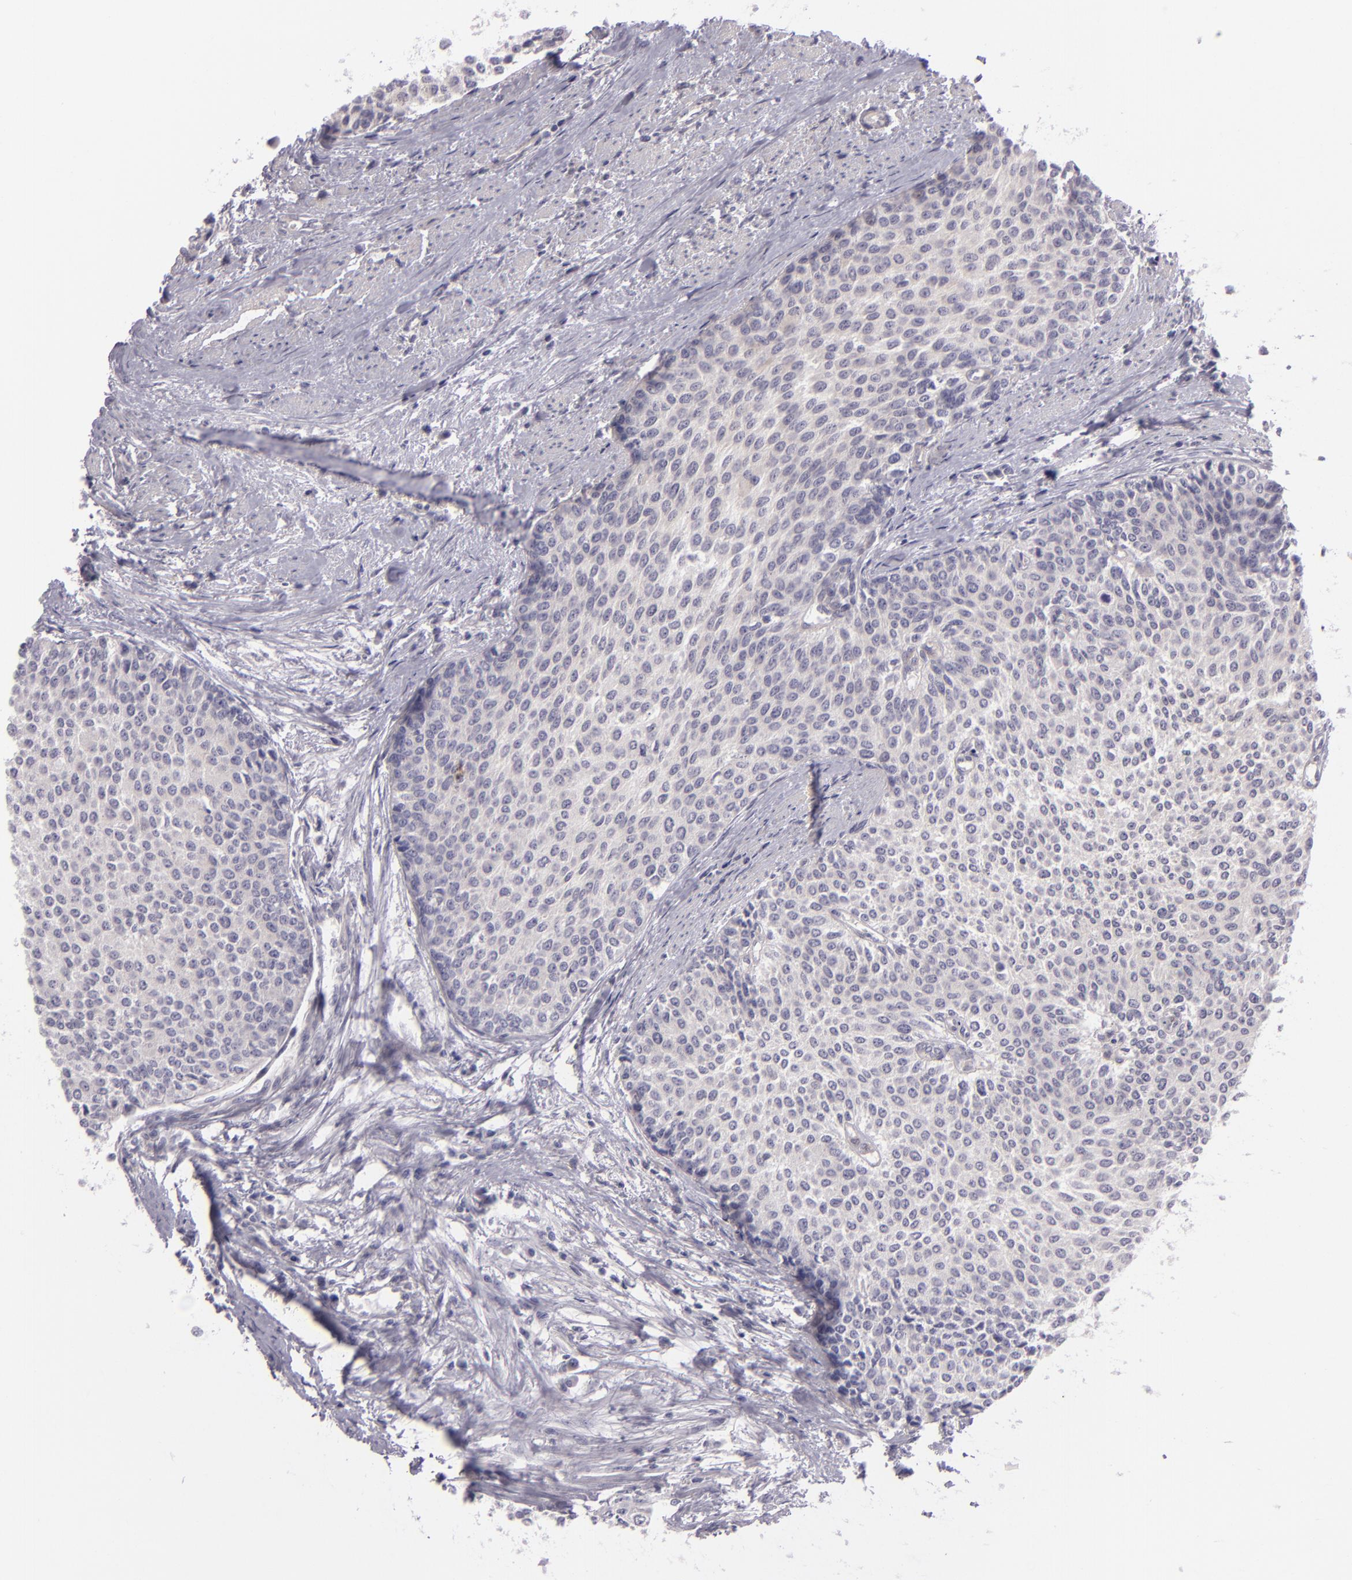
{"staining": {"intensity": "negative", "quantity": "none", "location": "none"}, "tissue": "urothelial cancer", "cell_type": "Tumor cells", "image_type": "cancer", "snomed": [{"axis": "morphology", "description": "Urothelial carcinoma, Low grade"}, {"axis": "topography", "description": "Urinary bladder"}], "caption": "This is a micrograph of immunohistochemistry staining of urothelial cancer, which shows no positivity in tumor cells.", "gene": "EGFL6", "patient": {"sex": "female", "age": 73}}